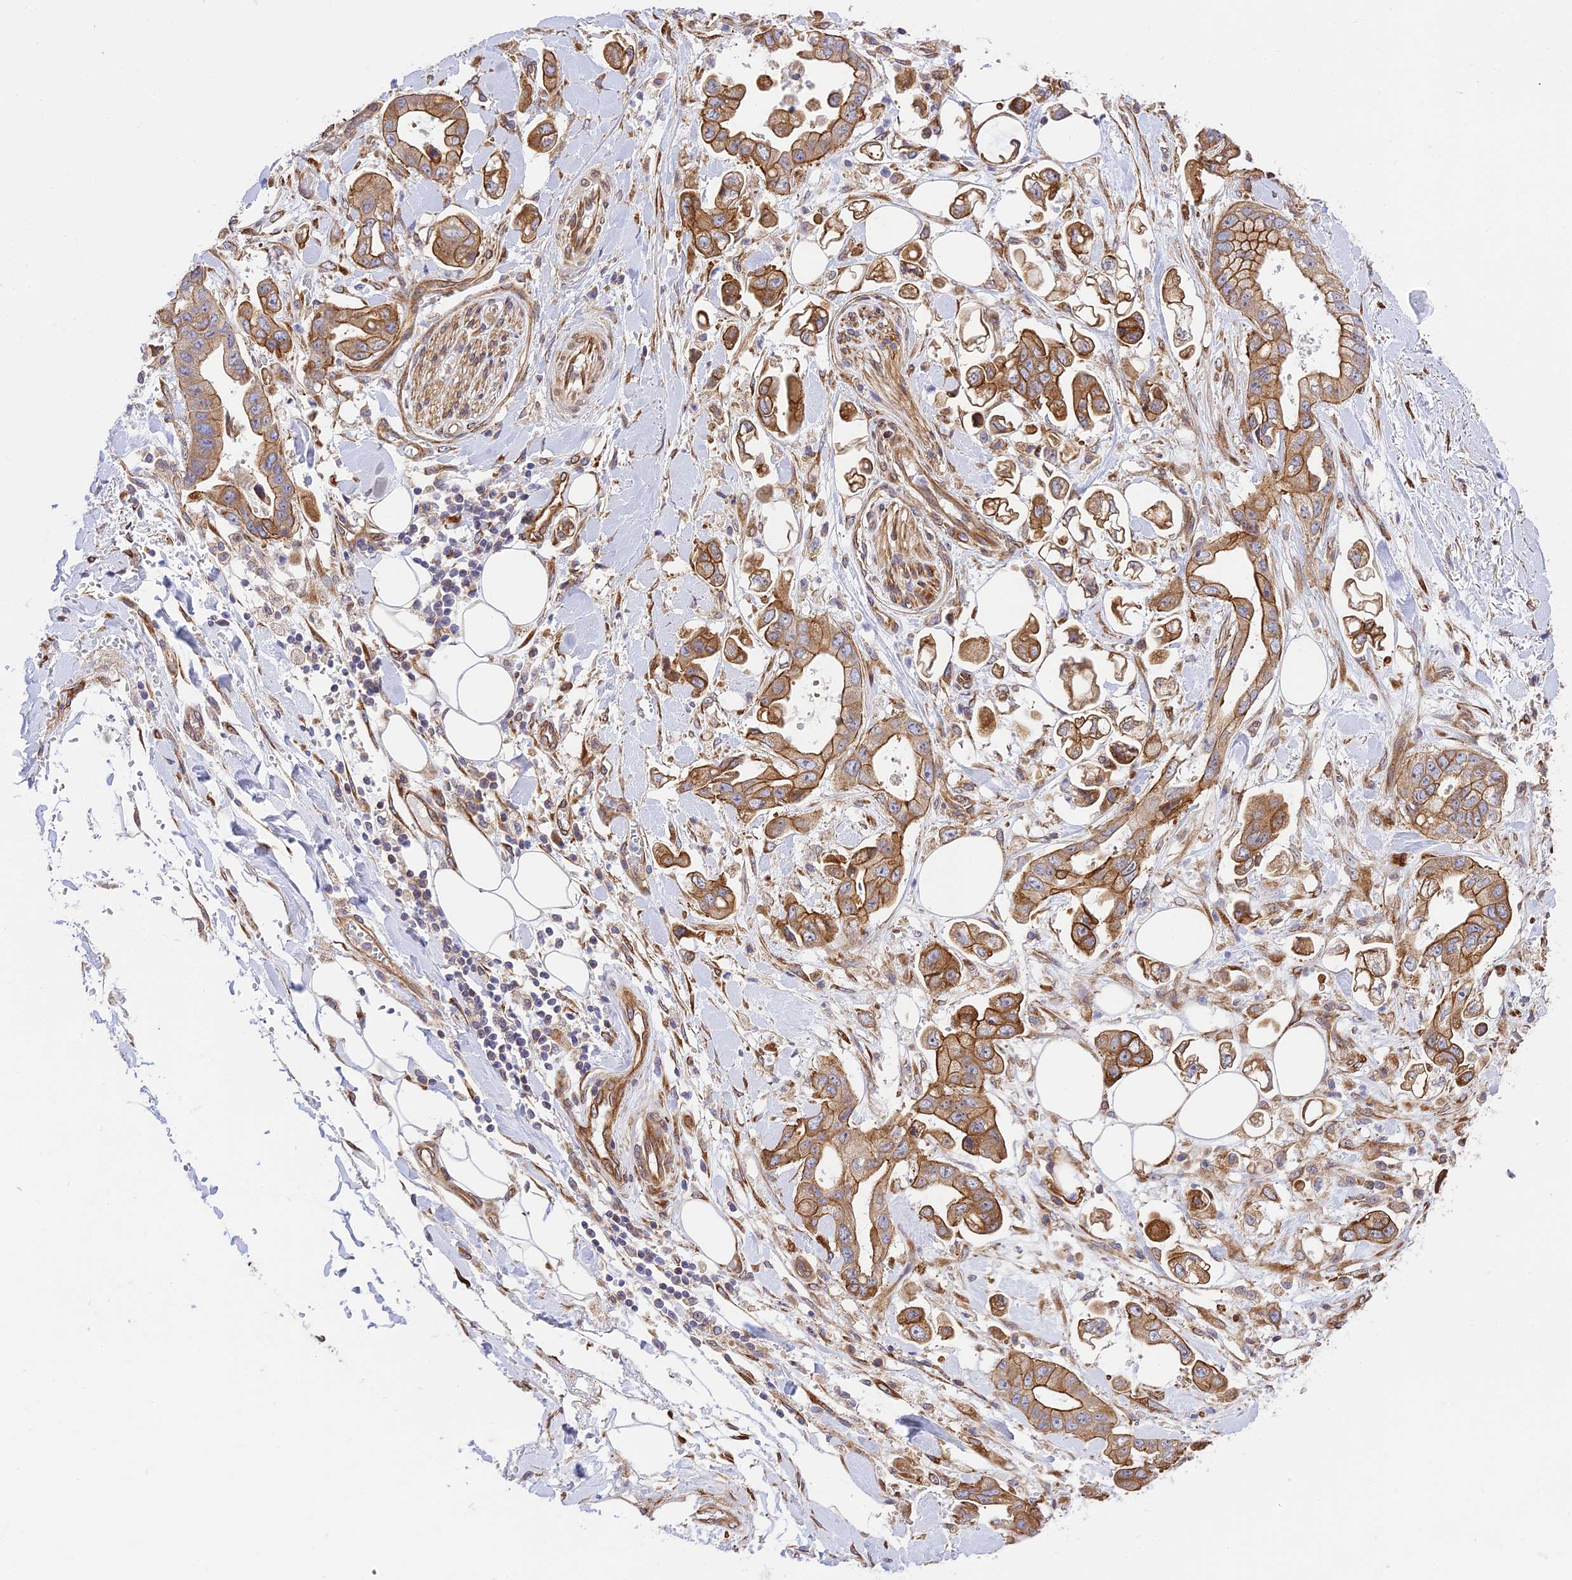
{"staining": {"intensity": "moderate", "quantity": ">75%", "location": "cytoplasmic/membranous"}, "tissue": "stomach cancer", "cell_type": "Tumor cells", "image_type": "cancer", "snomed": [{"axis": "morphology", "description": "Adenocarcinoma, NOS"}, {"axis": "topography", "description": "Stomach"}], "caption": "Protein expression analysis of stomach cancer shows moderate cytoplasmic/membranous staining in about >75% of tumor cells.", "gene": "EXOC3L4", "patient": {"sex": "male", "age": 62}}